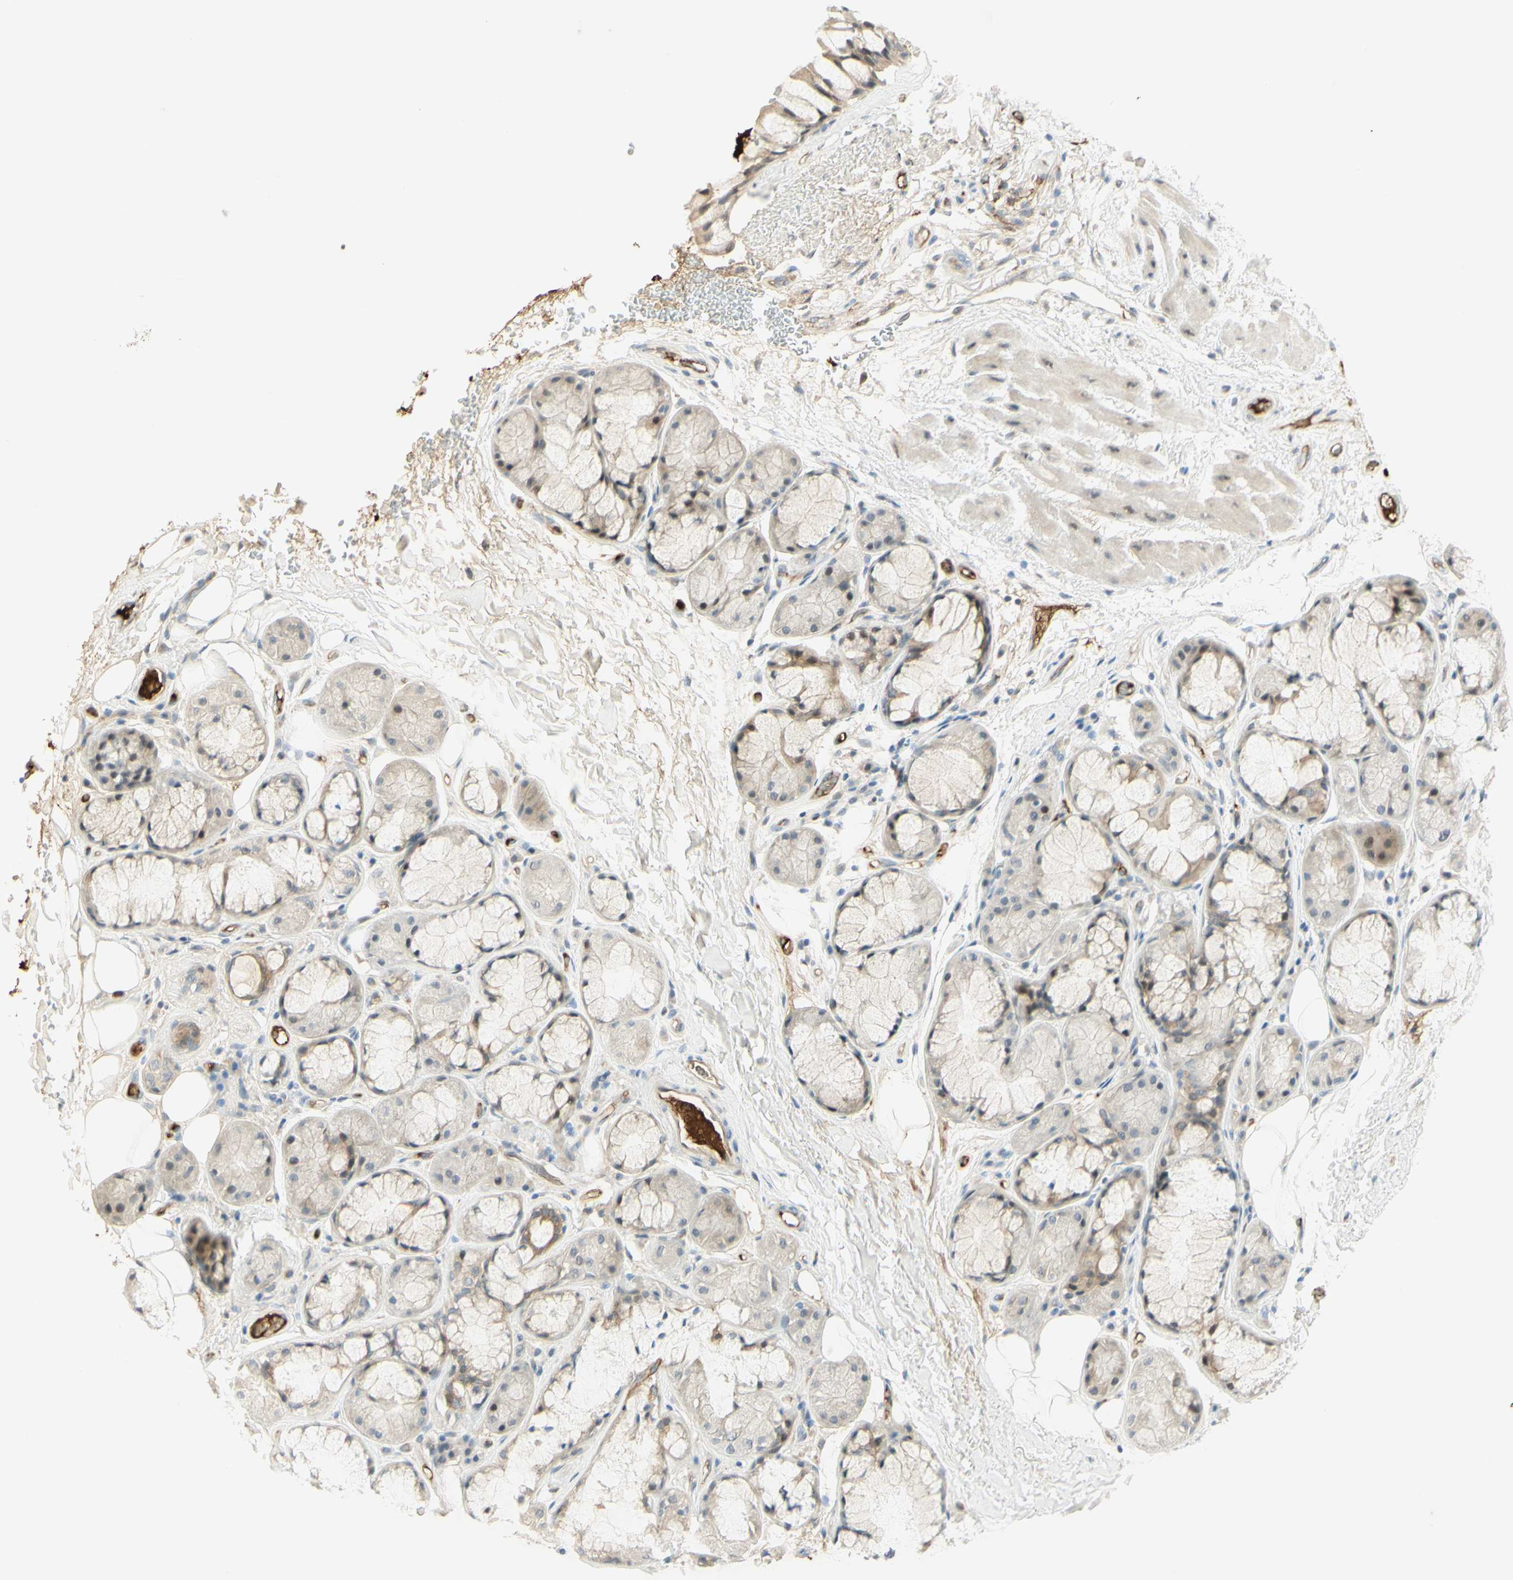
{"staining": {"intensity": "strong", "quantity": "<25%", "location": "cytoplasmic/membranous"}, "tissue": "bronchus", "cell_type": "Respiratory epithelial cells", "image_type": "normal", "snomed": [{"axis": "morphology", "description": "Normal tissue, NOS"}, {"axis": "topography", "description": "Bronchus"}], "caption": "This photomicrograph demonstrates immunohistochemistry (IHC) staining of unremarkable bronchus, with medium strong cytoplasmic/membranous positivity in approximately <25% of respiratory epithelial cells.", "gene": "ANGPT2", "patient": {"sex": "male", "age": 66}}